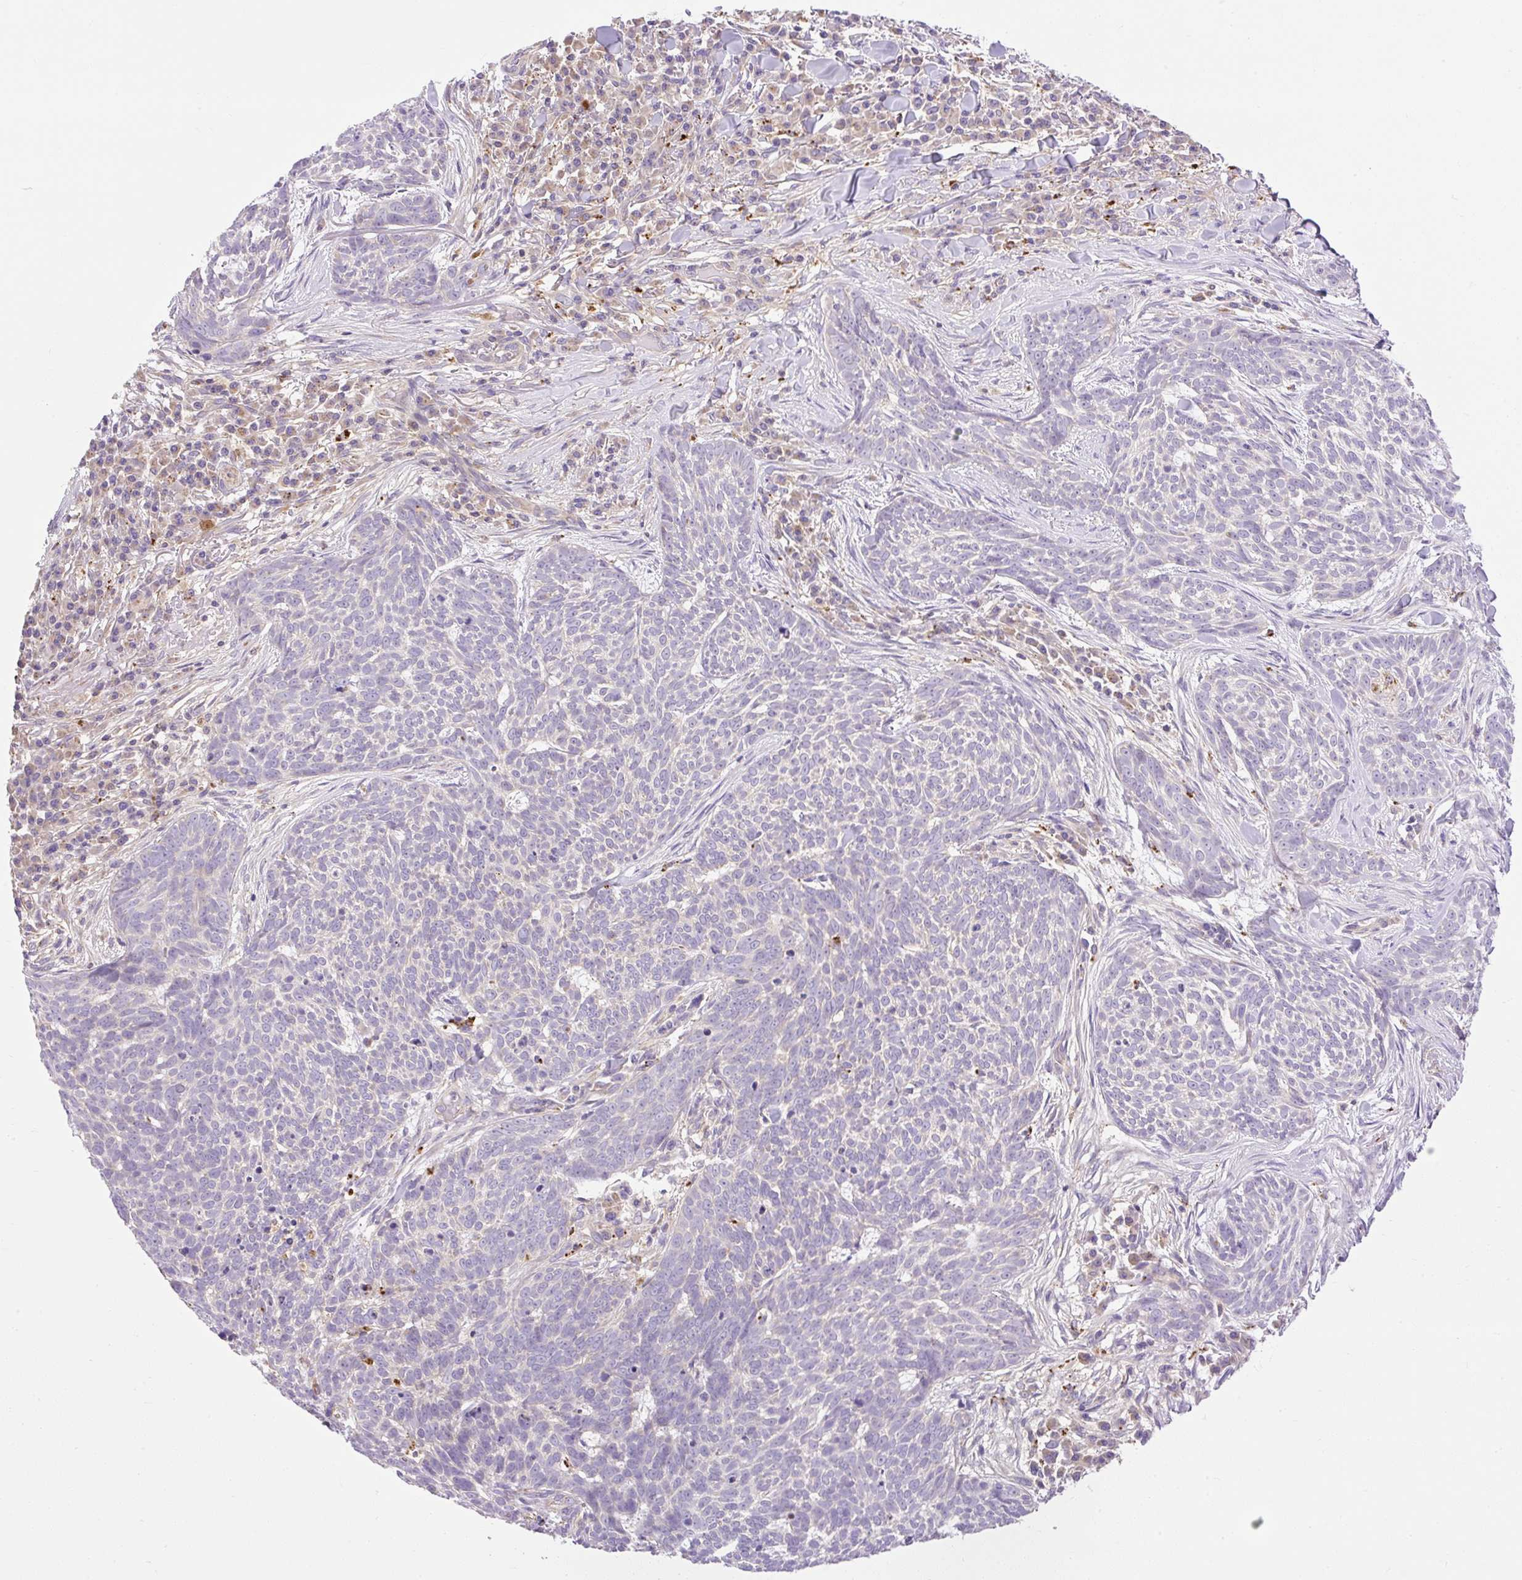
{"staining": {"intensity": "negative", "quantity": "none", "location": "none"}, "tissue": "skin cancer", "cell_type": "Tumor cells", "image_type": "cancer", "snomed": [{"axis": "morphology", "description": "Basal cell carcinoma"}, {"axis": "topography", "description": "Skin"}], "caption": "Protein analysis of basal cell carcinoma (skin) exhibits no significant expression in tumor cells. Brightfield microscopy of immunohistochemistry stained with DAB (brown) and hematoxylin (blue), captured at high magnification.", "gene": "HEXB", "patient": {"sex": "female", "age": 93}}